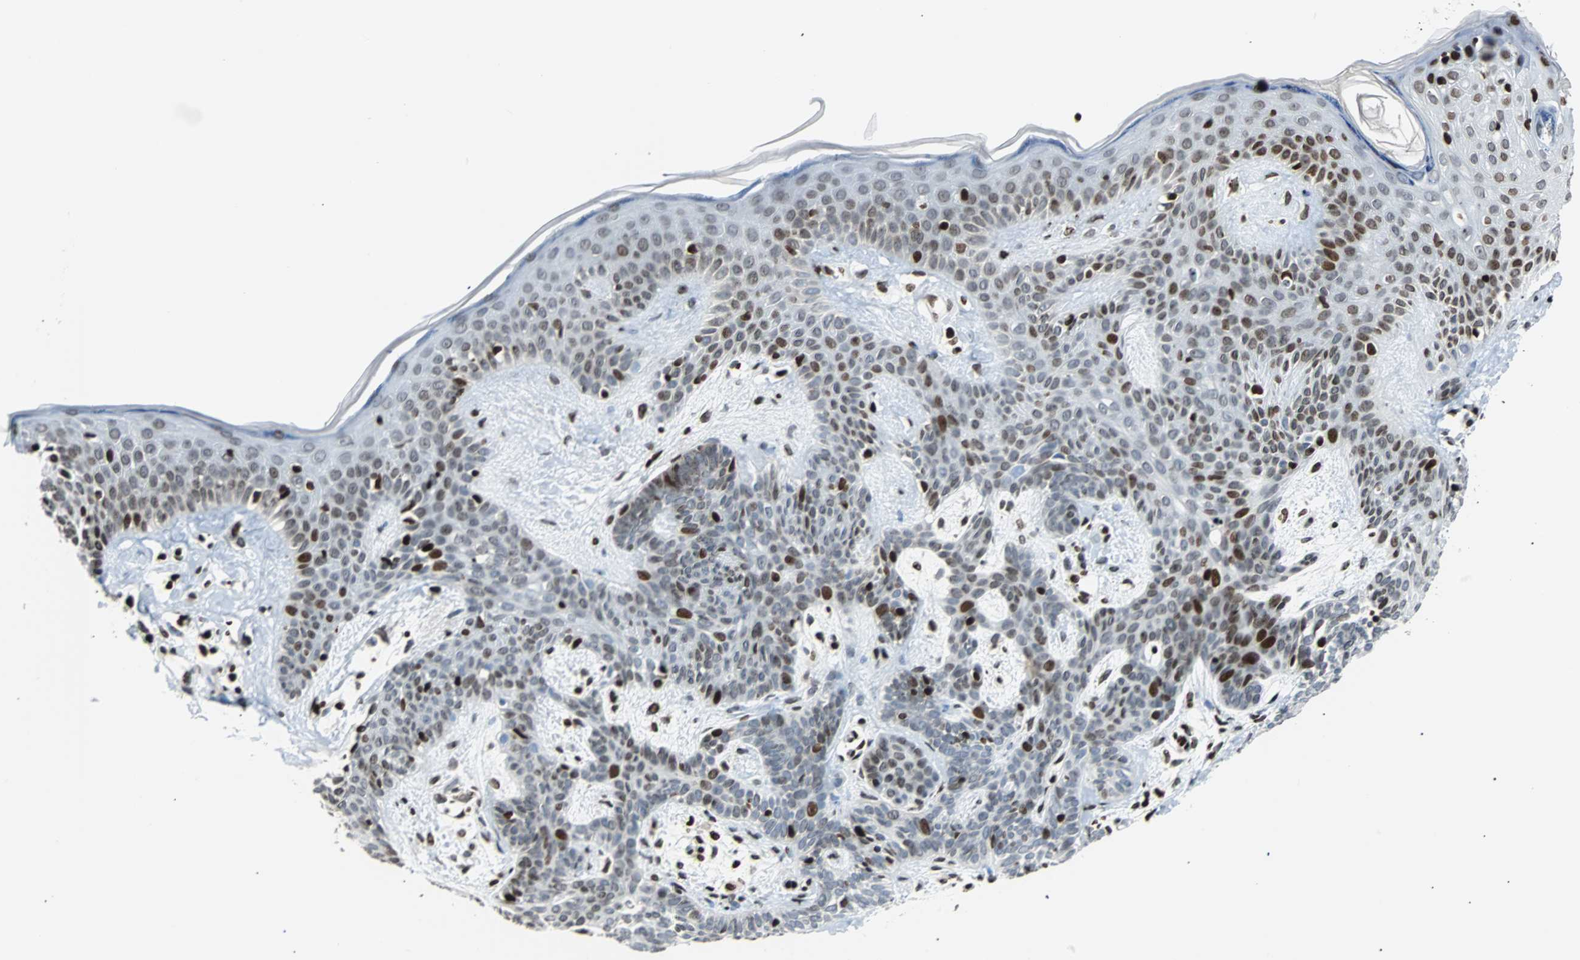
{"staining": {"intensity": "moderate", "quantity": "25%-75%", "location": "nuclear"}, "tissue": "skin cancer", "cell_type": "Tumor cells", "image_type": "cancer", "snomed": [{"axis": "morphology", "description": "Developmental malformation"}, {"axis": "morphology", "description": "Basal cell carcinoma"}, {"axis": "topography", "description": "Skin"}], "caption": "Tumor cells display medium levels of moderate nuclear expression in about 25%-75% of cells in basal cell carcinoma (skin).", "gene": "ZNF131", "patient": {"sex": "female", "age": 62}}